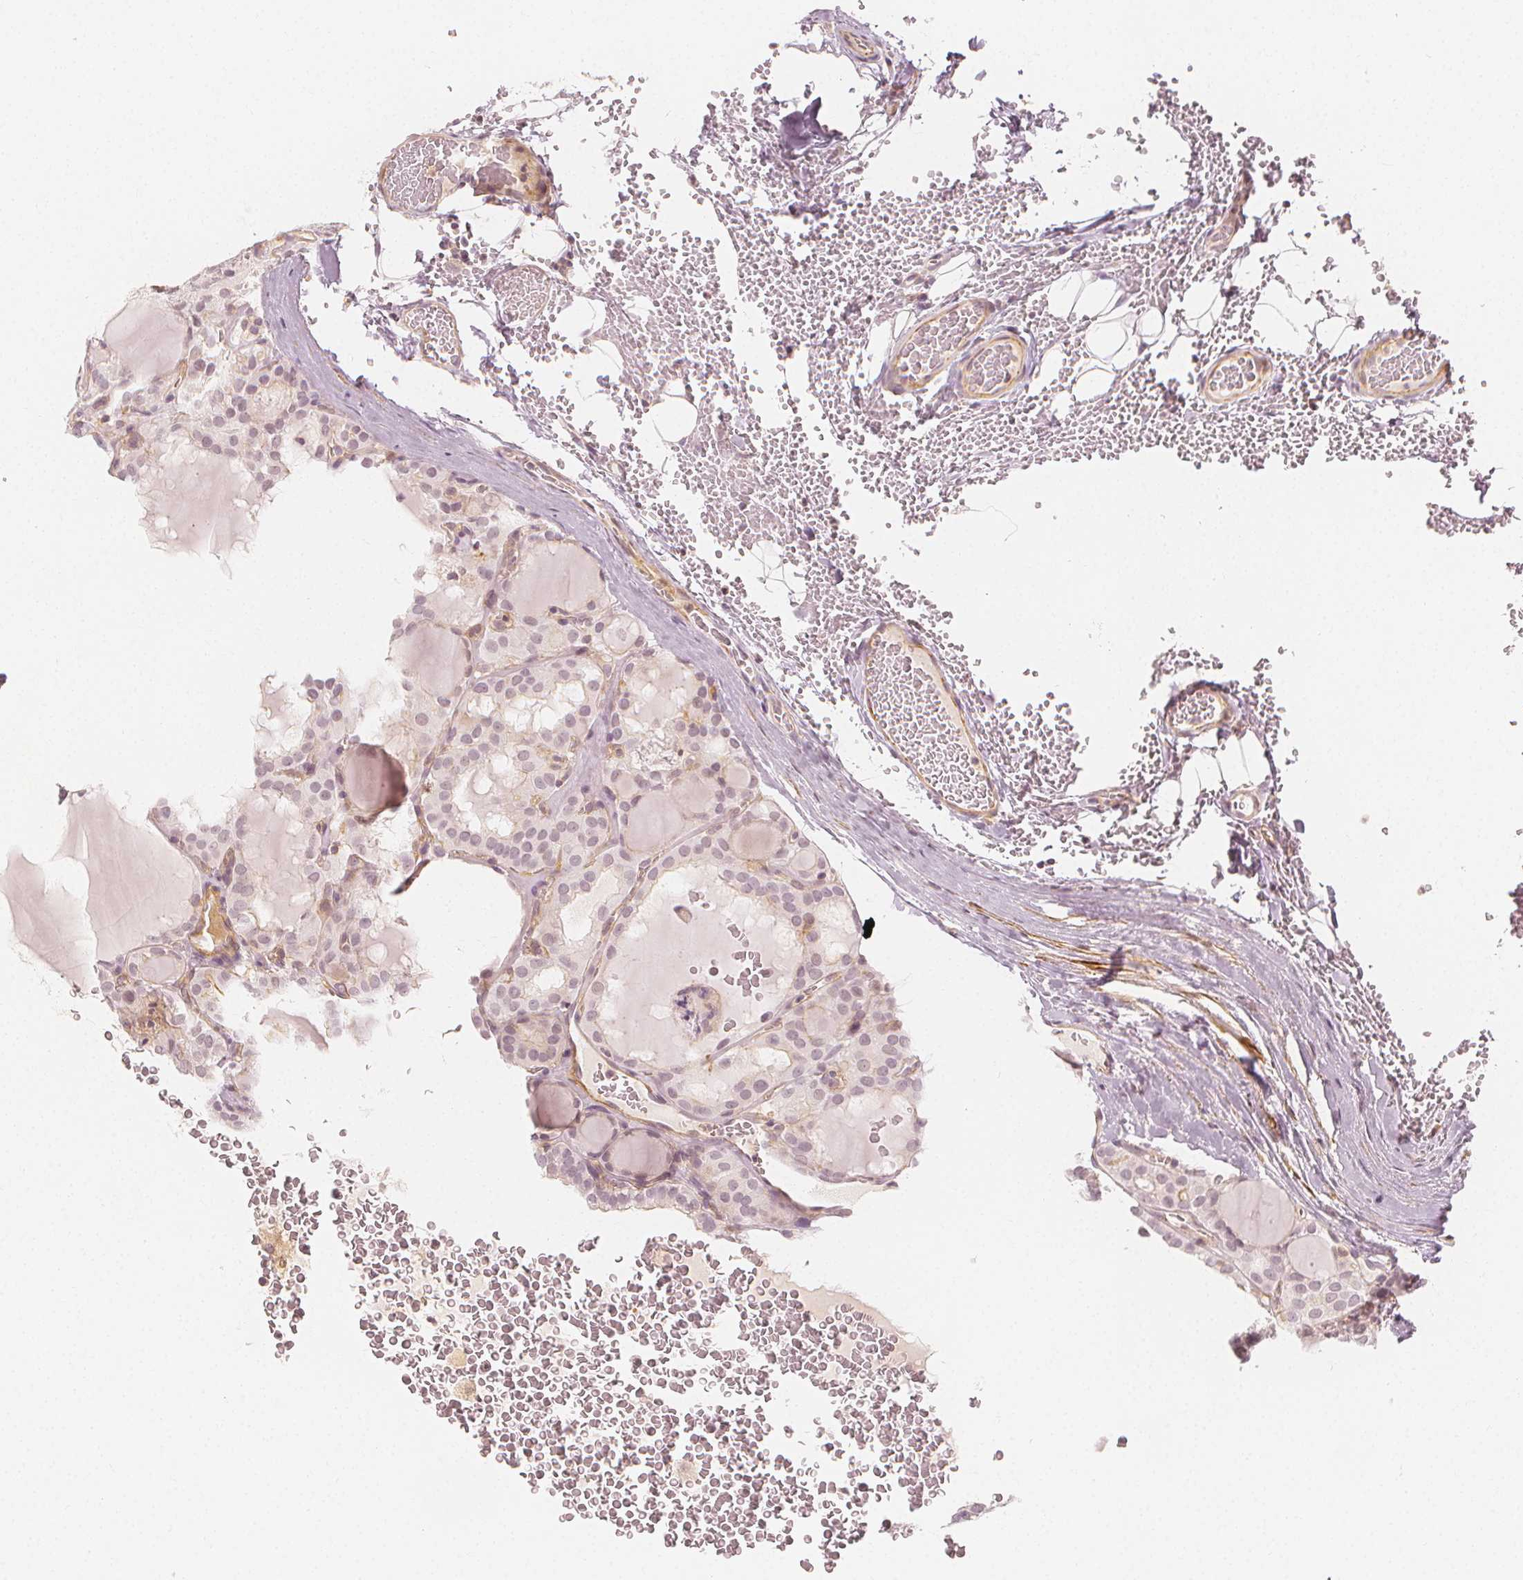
{"staining": {"intensity": "negative", "quantity": "none", "location": "none"}, "tissue": "thyroid cancer", "cell_type": "Tumor cells", "image_type": "cancer", "snomed": [{"axis": "morphology", "description": "Papillary adenocarcinoma, NOS"}, {"axis": "topography", "description": "Thyroid gland"}], "caption": "Immunohistochemistry histopathology image of neoplastic tissue: human thyroid papillary adenocarcinoma stained with DAB (3,3'-diaminobenzidine) shows no significant protein expression in tumor cells. (DAB immunohistochemistry (IHC), high magnification).", "gene": "ARHGAP26", "patient": {"sex": "male", "age": 20}}